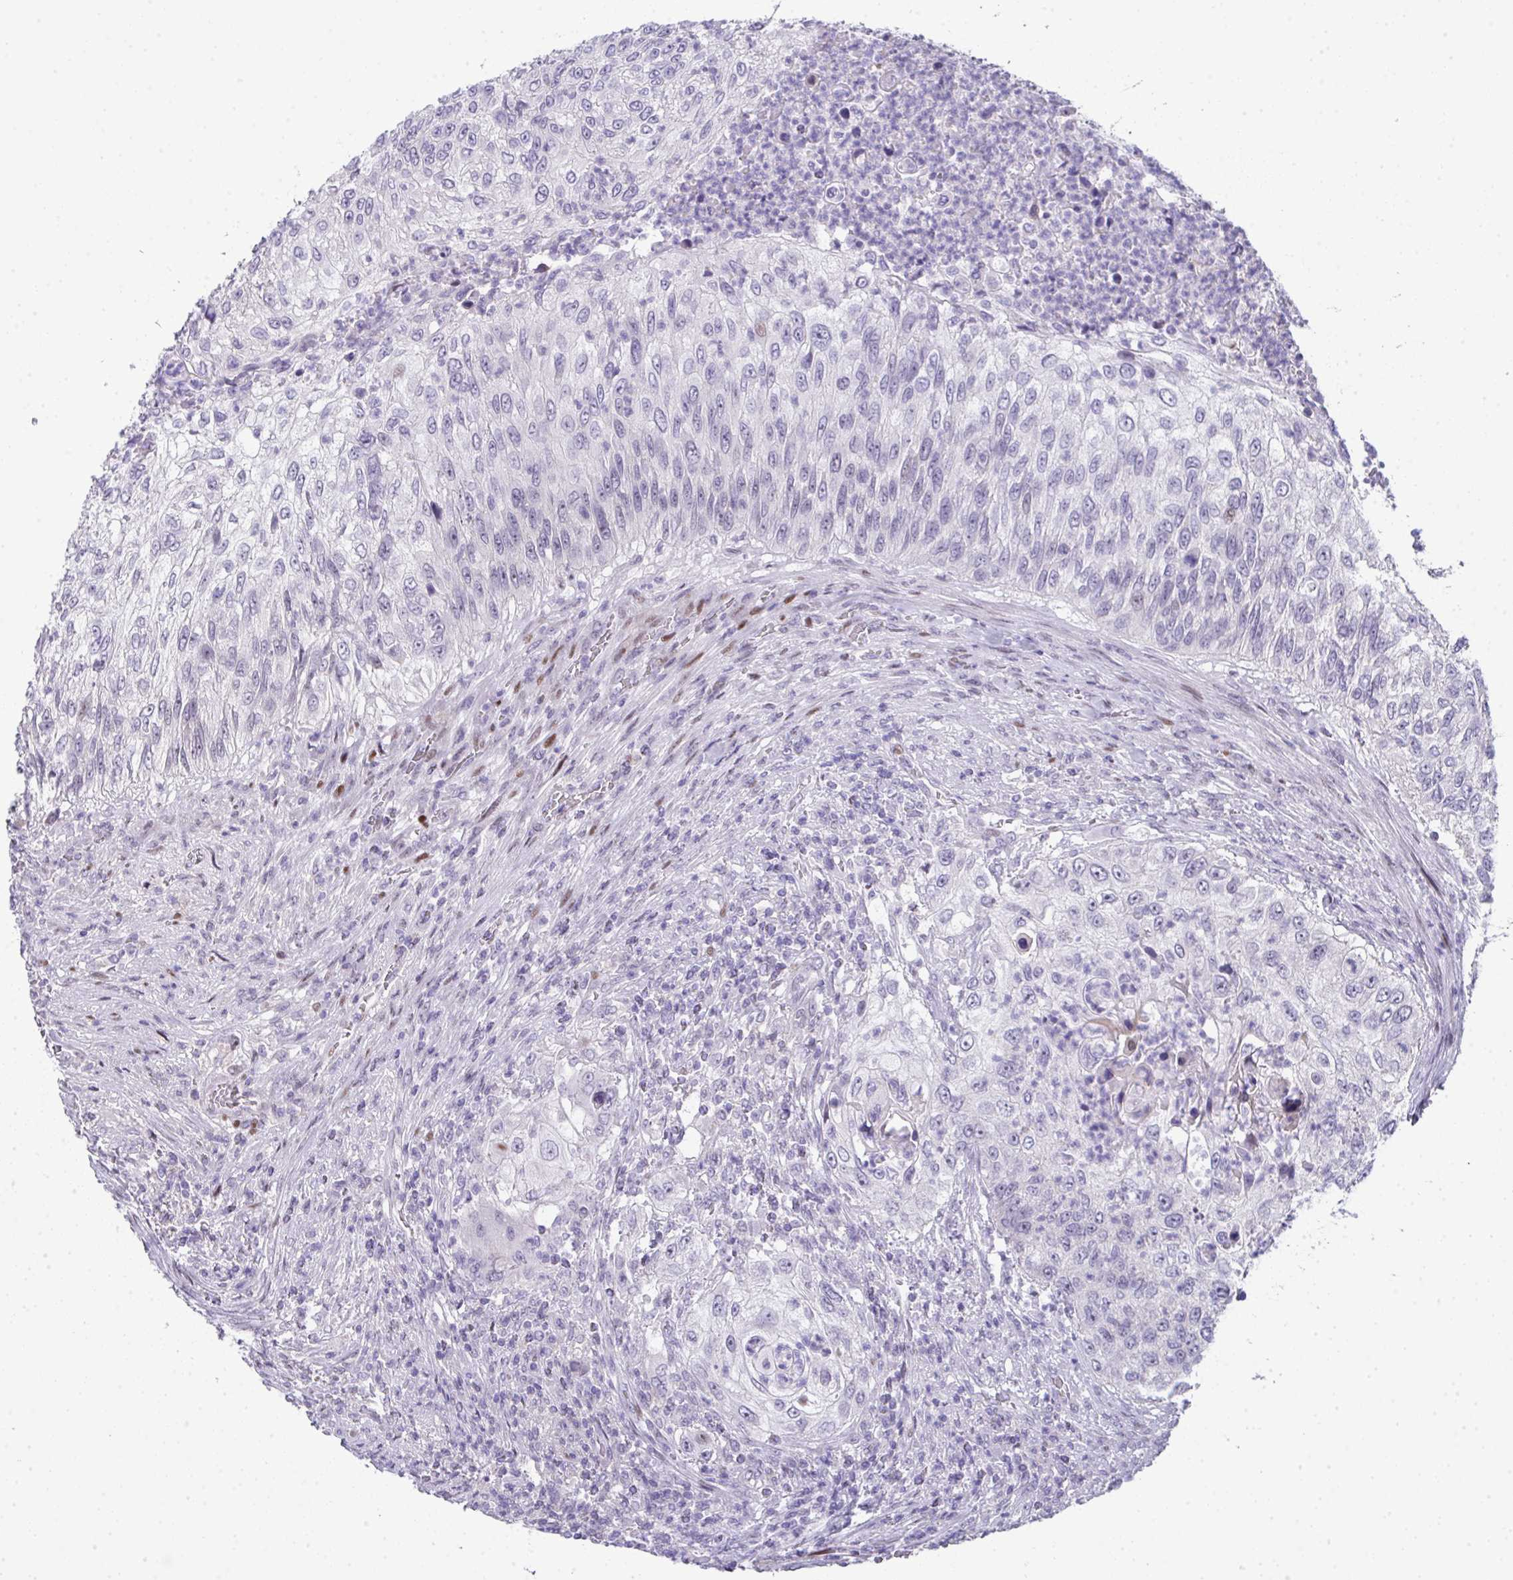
{"staining": {"intensity": "negative", "quantity": "none", "location": "none"}, "tissue": "urothelial cancer", "cell_type": "Tumor cells", "image_type": "cancer", "snomed": [{"axis": "morphology", "description": "Urothelial carcinoma, High grade"}, {"axis": "topography", "description": "Urinary bladder"}], "caption": "The image demonstrates no staining of tumor cells in high-grade urothelial carcinoma.", "gene": "GALNT16", "patient": {"sex": "female", "age": 60}}